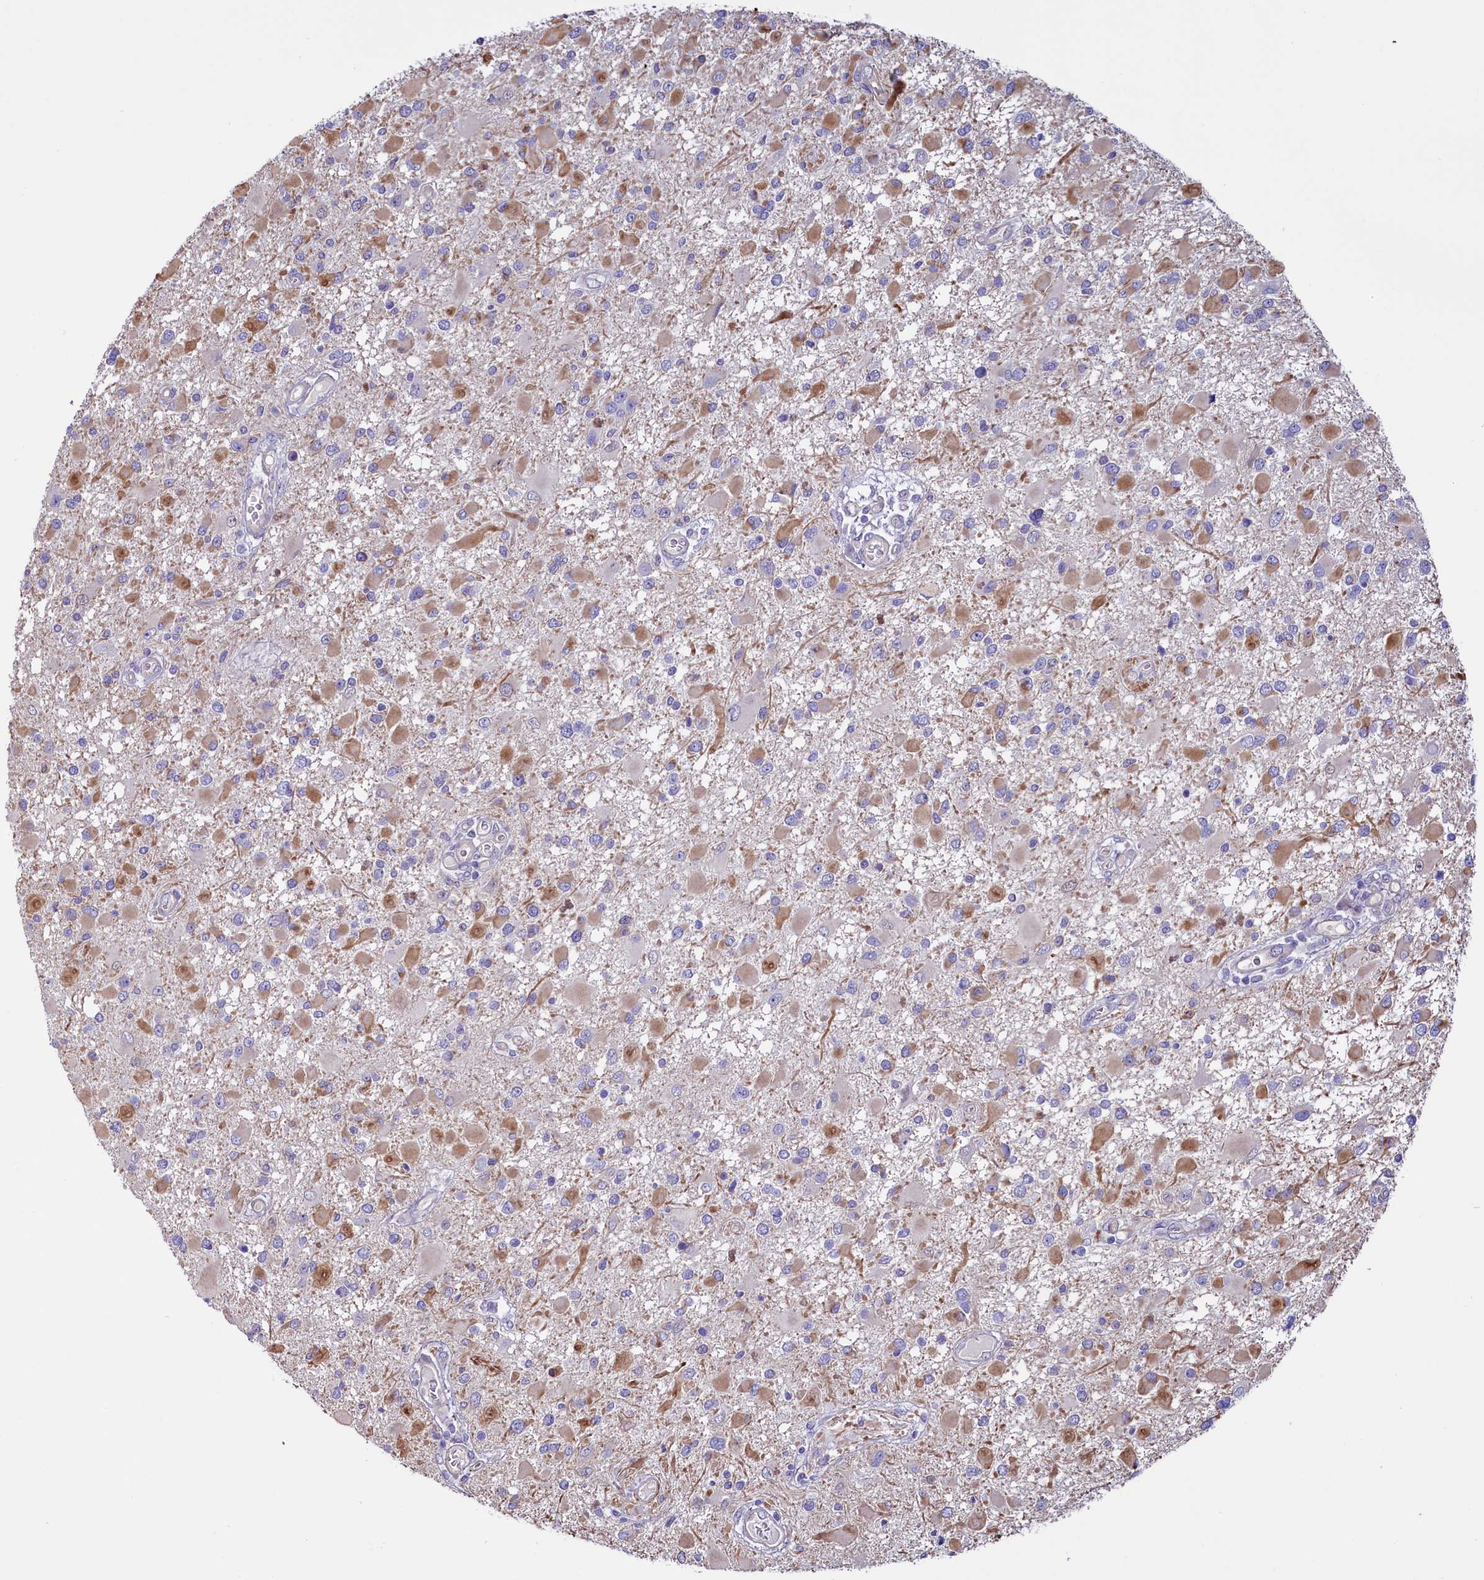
{"staining": {"intensity": "moderate", "quantity": "<25%", "location": "cytoplasmic/membranous"}, "tissue": "glioma", "cell_type": "Tumor cells", "image_type": "cancer", "snomed": [{"axis": "morphology", "description": "Glioma, malignant, High grade"}, {"axis": "topography", "description": "Brain"}], "caption": "This is a histology image of immunohistochemistry staining of malignant glioma (high-grade), which shows moderate staining in the cytoplasmic/membranous of tumor cells.", "gene": "PDILT", "patient": {"sex": "male", "age": 53}}